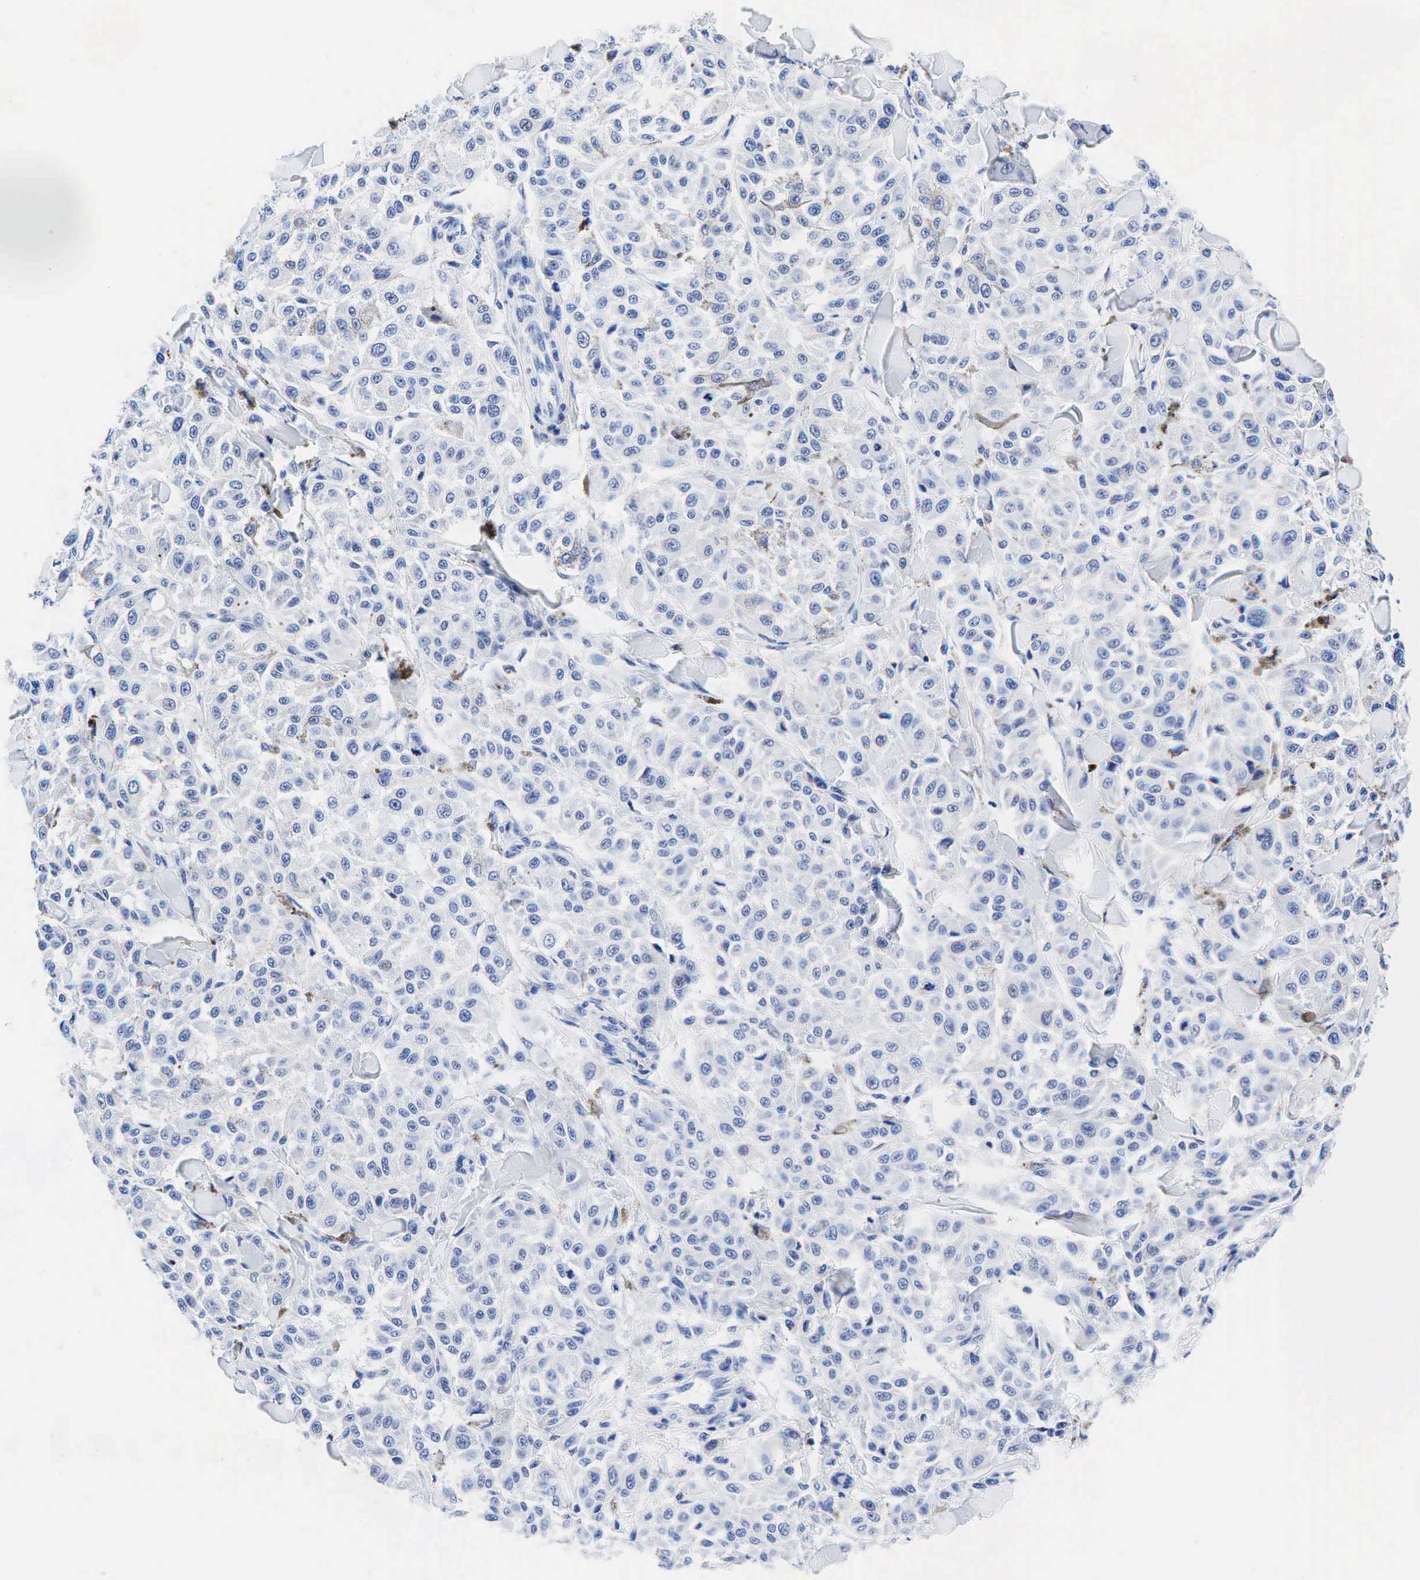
{"staining": {"intensity": "negative", "quantity": "none", "location": "none"}, "tissue": "melanoma", "cell_type": "Tumor cells", "image_type": "cancer", "snomed": [{"axis": "morphology", "description": "Malignant melanoma, NOS"}, {"axis": "topography", "description": "Skin"}], "caption": "Immunohistochemical staining of melanoma demonstrates no significant positivity in tumor cells. (DAB IHC visualized using brightfield microscopy, high magnification).", "gene": "KRT18", "patient": {"sex": "female", "age": 64}}